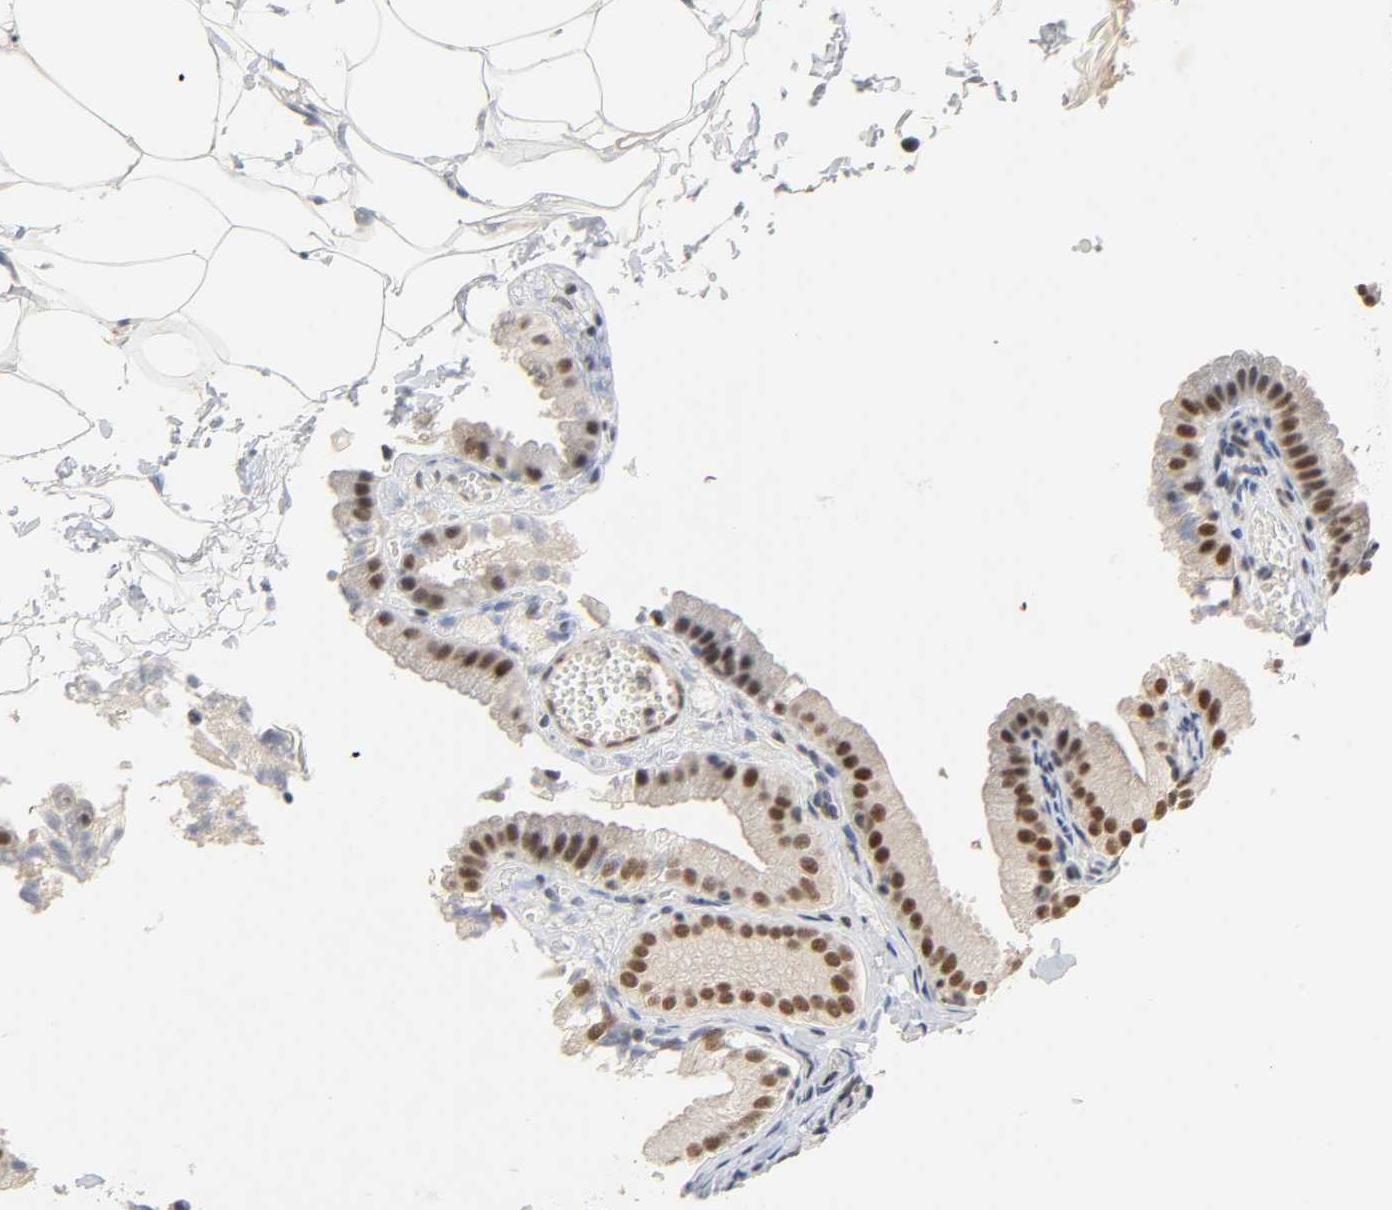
{"staining": {"intensity": "strong", "quantity": ">75%", "location": "nuclear"}, "tissue": "gallbladder", "cell_type": "Glandular cells", "image_type": "normal", "snomed": [{"axis": "morphology", "description": "Normal tissue, NOS"}, {"axis": "topography", "description": "Gallbladder"}], "caption": "Strong nuclear positivity for a protein is present in about >75% of glandular cells of benign gallbladder using immunohistochemistry (IHC).", "gene": "NCOA6", "patient": {"sex": "female", "age": 24}}